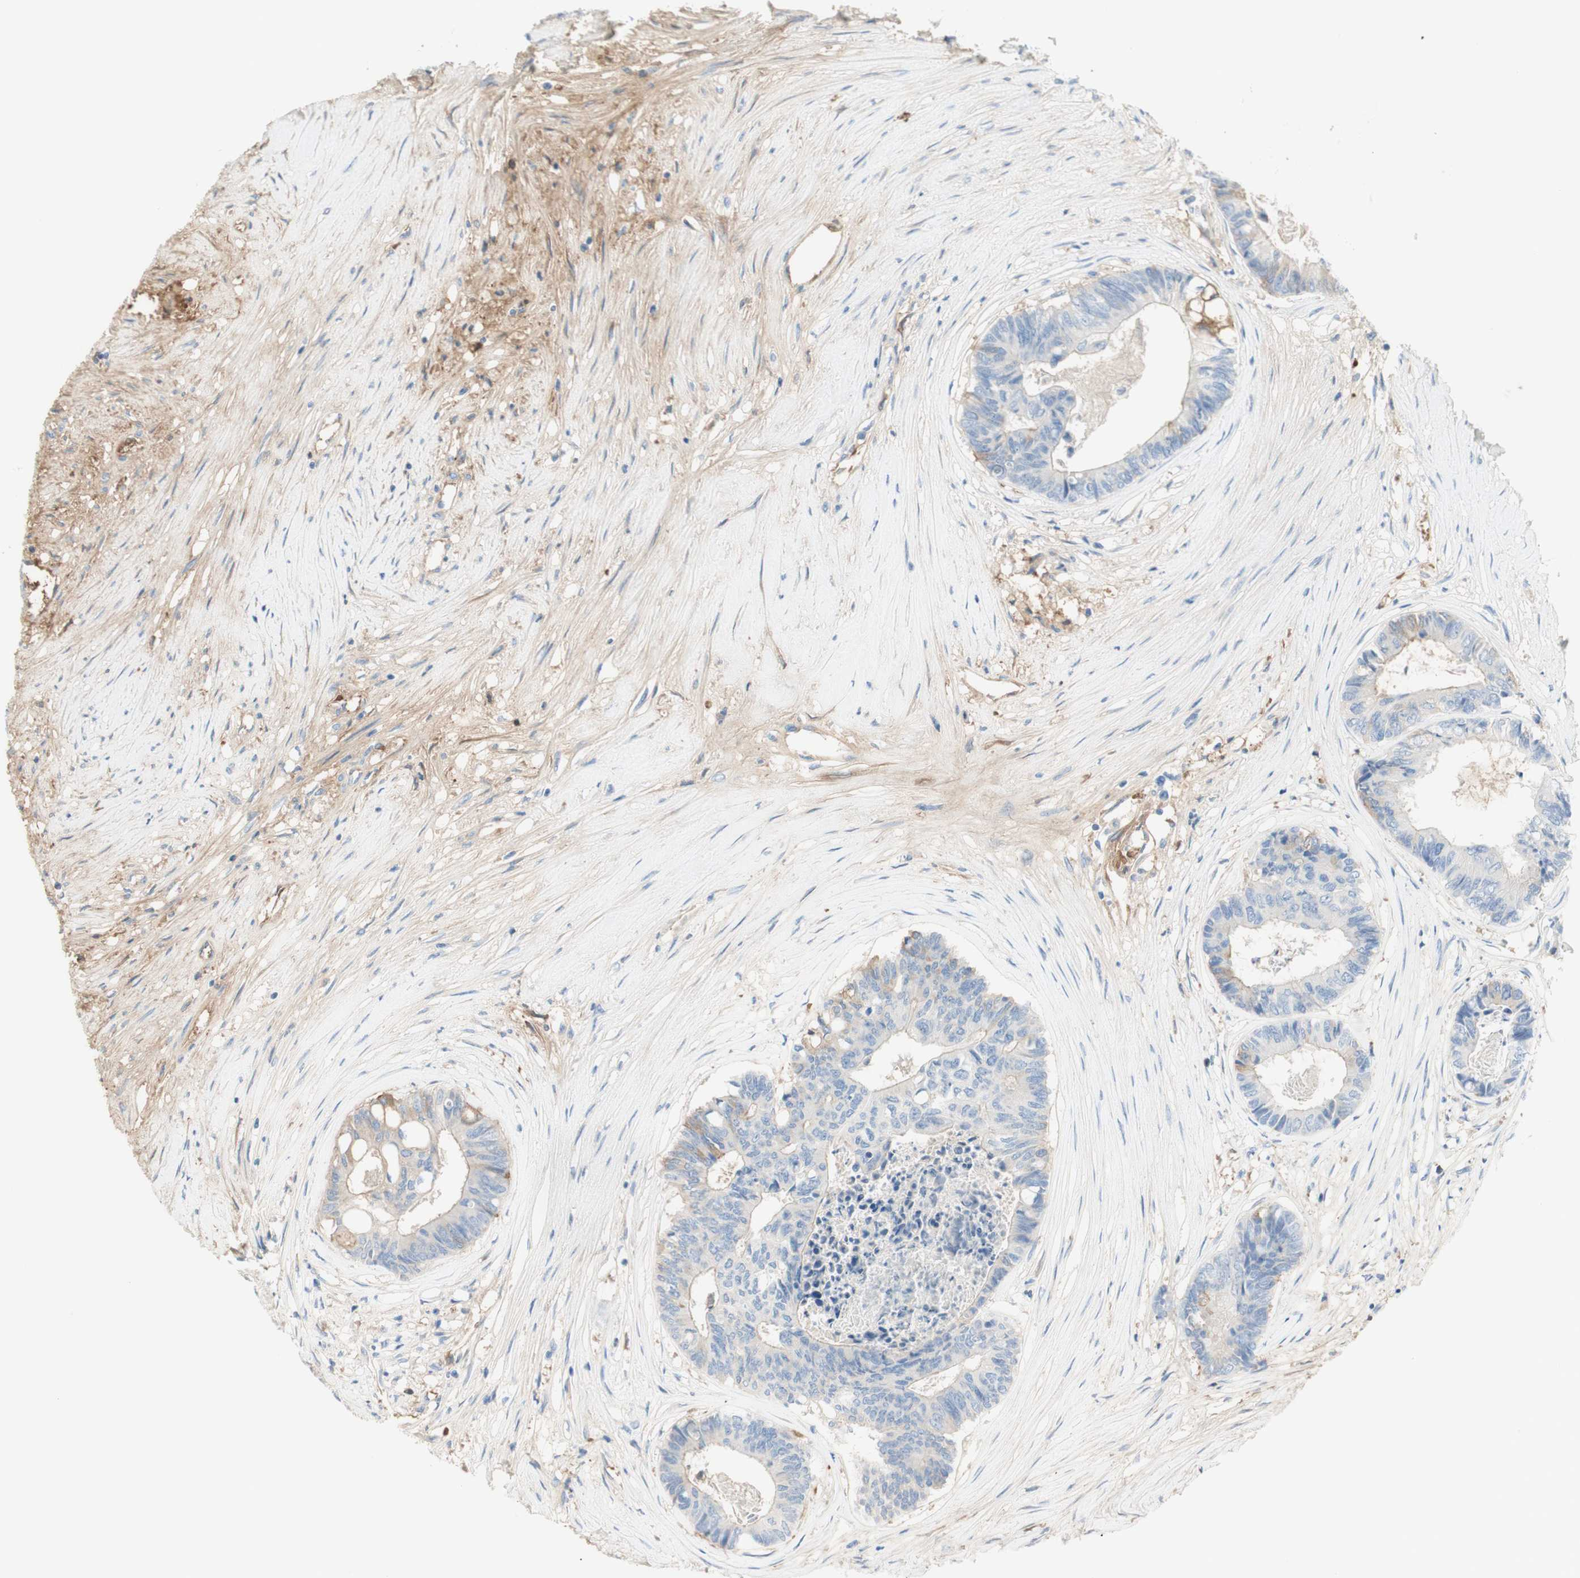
{"staining": {"intensity": "moderate", "quantity": "<25%", "location": "none"}, "tissue": "colorectal cancer", "cell_type": "Tumor cells", "image_type": "cancer", "snomed": [{"axis": "morphology", "description": "Adenocarcinoma, NOS"}, {"axis": "topography", "description": "Rectum"}], "caption": "Colorectal adenocarcinoma tissue shows moderate None expression in about <25% of tumor cells", "gene": "KNG1", "patient": {"sex": "male", "age": 63}}